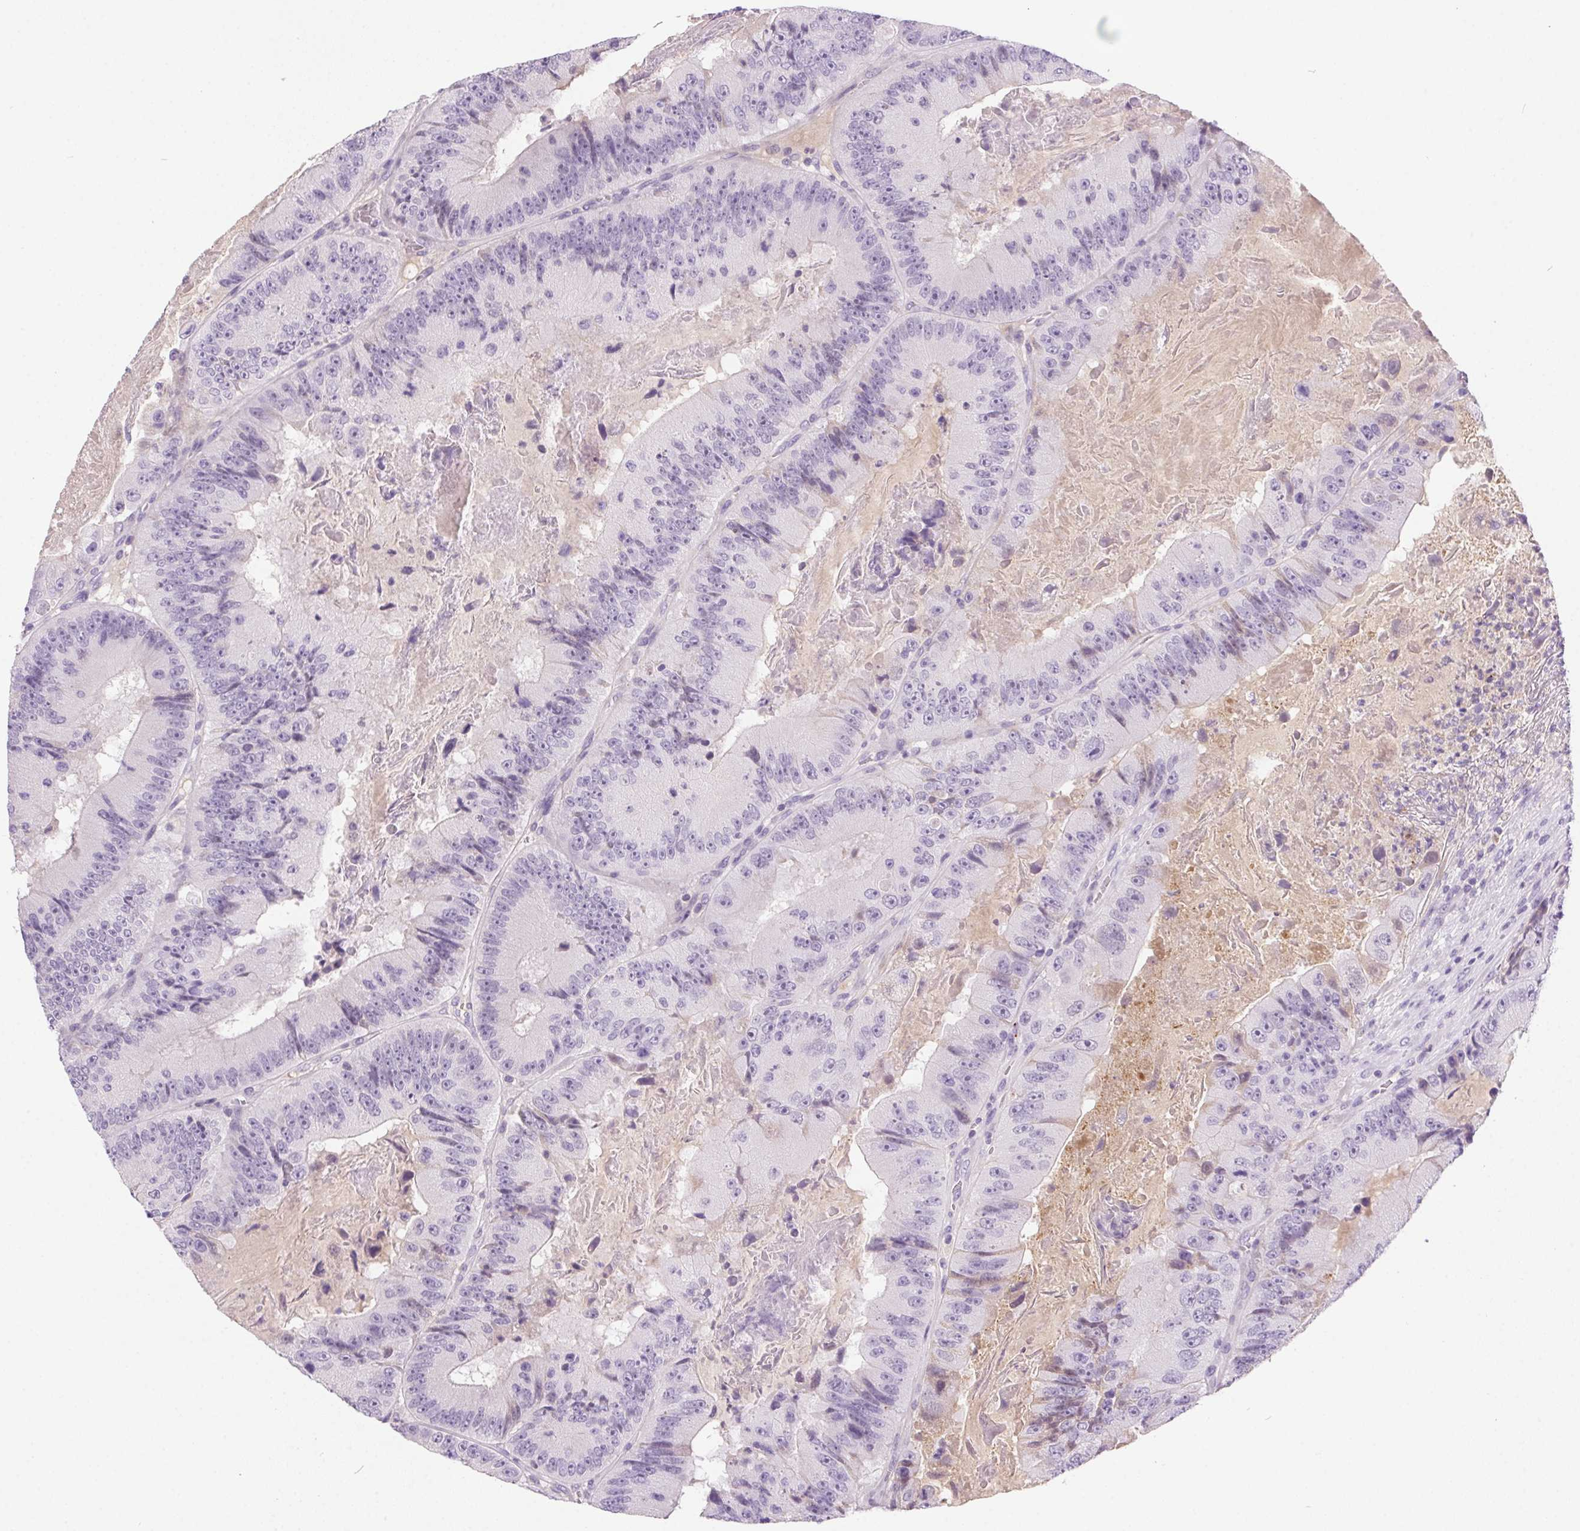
{"staining": {"intensity": "negative", "quantity": "none", "location": "none"}, "tissue": "colorectal cancer", "cell_type": "Tumor cells", "image_type": "cancer", "snomed": [{"axis": "morphology", "description": "Adenocarcinoma, NOS"}, {"axis": "topography", "description": "Colon"}], "caption": "Immunohistochemistry histopathology image of neoplastic tissue: colorectal cancer (adenocarcinoma) stained with DAB displays no significant protein staining in tumor cells.", "gene": "SSTR4", "patient": {"sex": "female", "age": 86}}